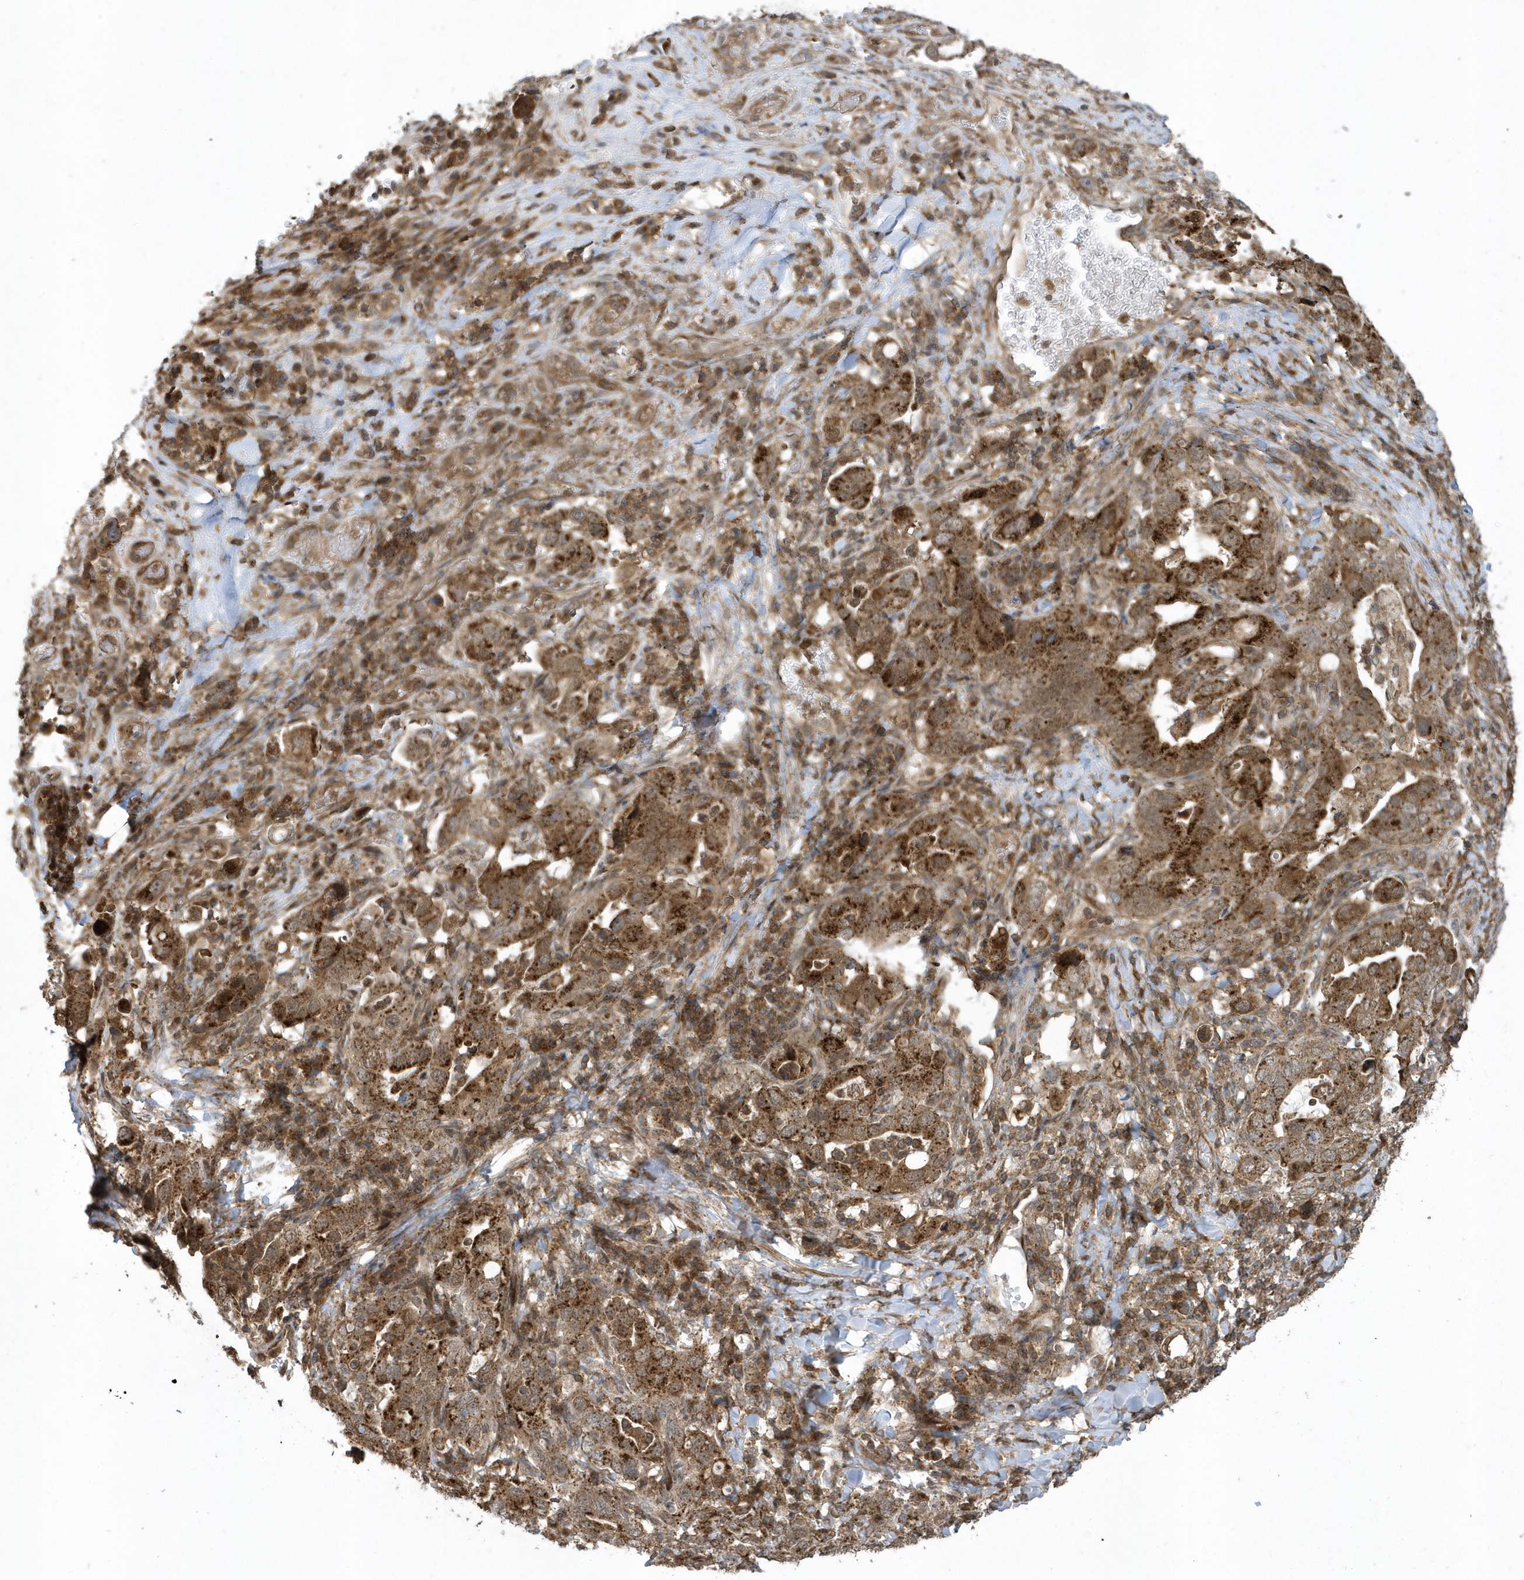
{"staining": {"intensity": "strong", "quantity": ">75%", "location": "cytoplasmic/membranous"}, "tissue": "stomach cancer", "cell_type": "Tumor cells", "image_type": "cancer", "snomed": [{"axis": "morphology", "description": "Adenocarcinoma, NOS"}, {"axis": "topography", "description": "Stomach, upper"}], "caption": "Stomach cancer stained for a protein (brown) demonstrates strong cytoplasmic/membranous positive expression in about >75% of tumor cells.", "gene": "STAMBP", "patient": {"sex": "male", "age": 62}}